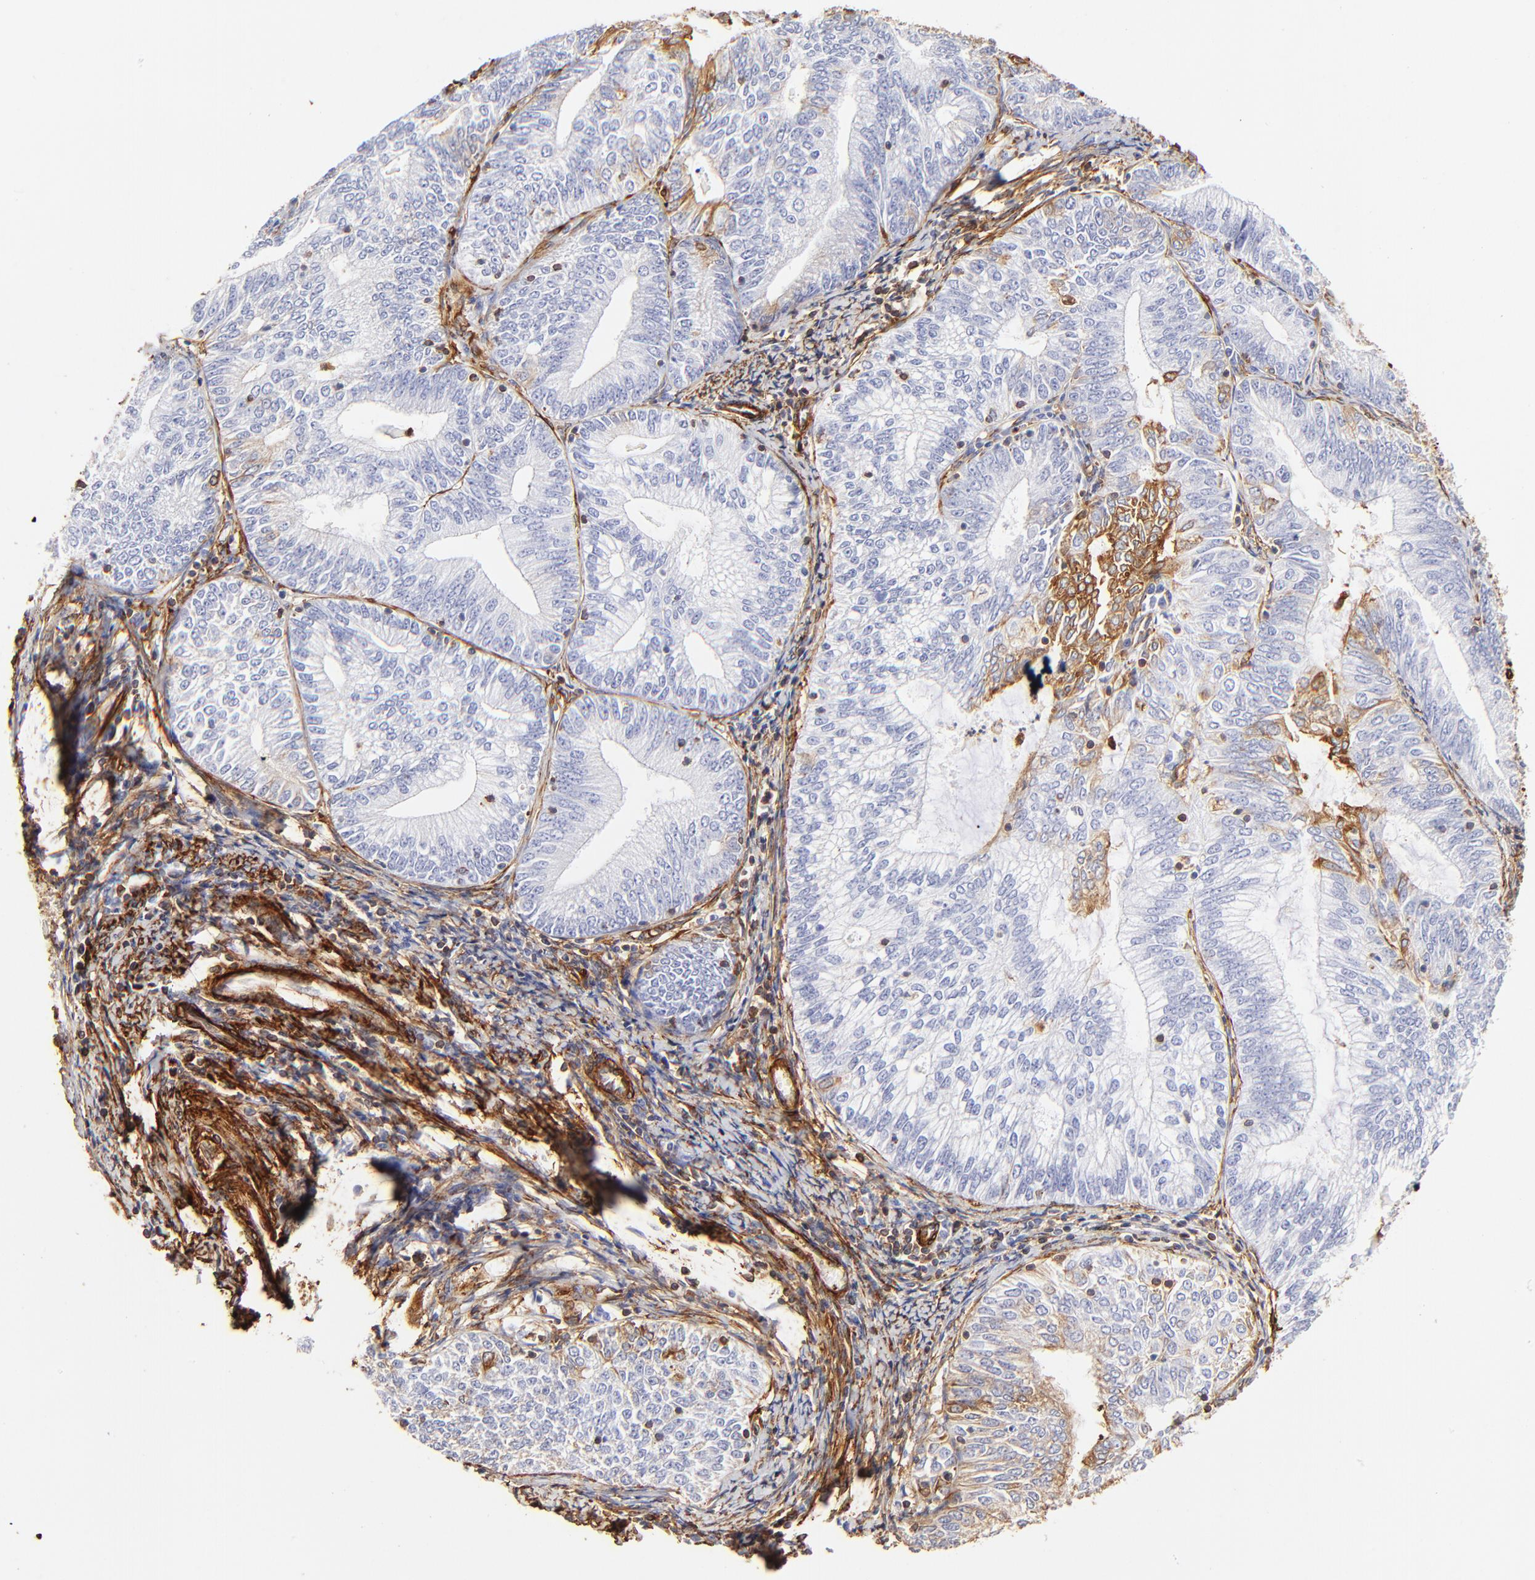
{"staining": {"intensity": "negative", "quantity": "none", "location": "none"}, "tissue": "endometrial cancer", "cell_type": "Tumor cells", "image_type": "cancer", "snomed": [{"axis": "morphology", "description": "Adenocarcinoma, NOS"}, {"axis": "topography", "description": "Endometrium"}], "caption": "Image shows no significant protein positivity in tumor cells of endometrial cancer.", "gene": "FLNA", "patient": {"sex": "female", "age": 69}}